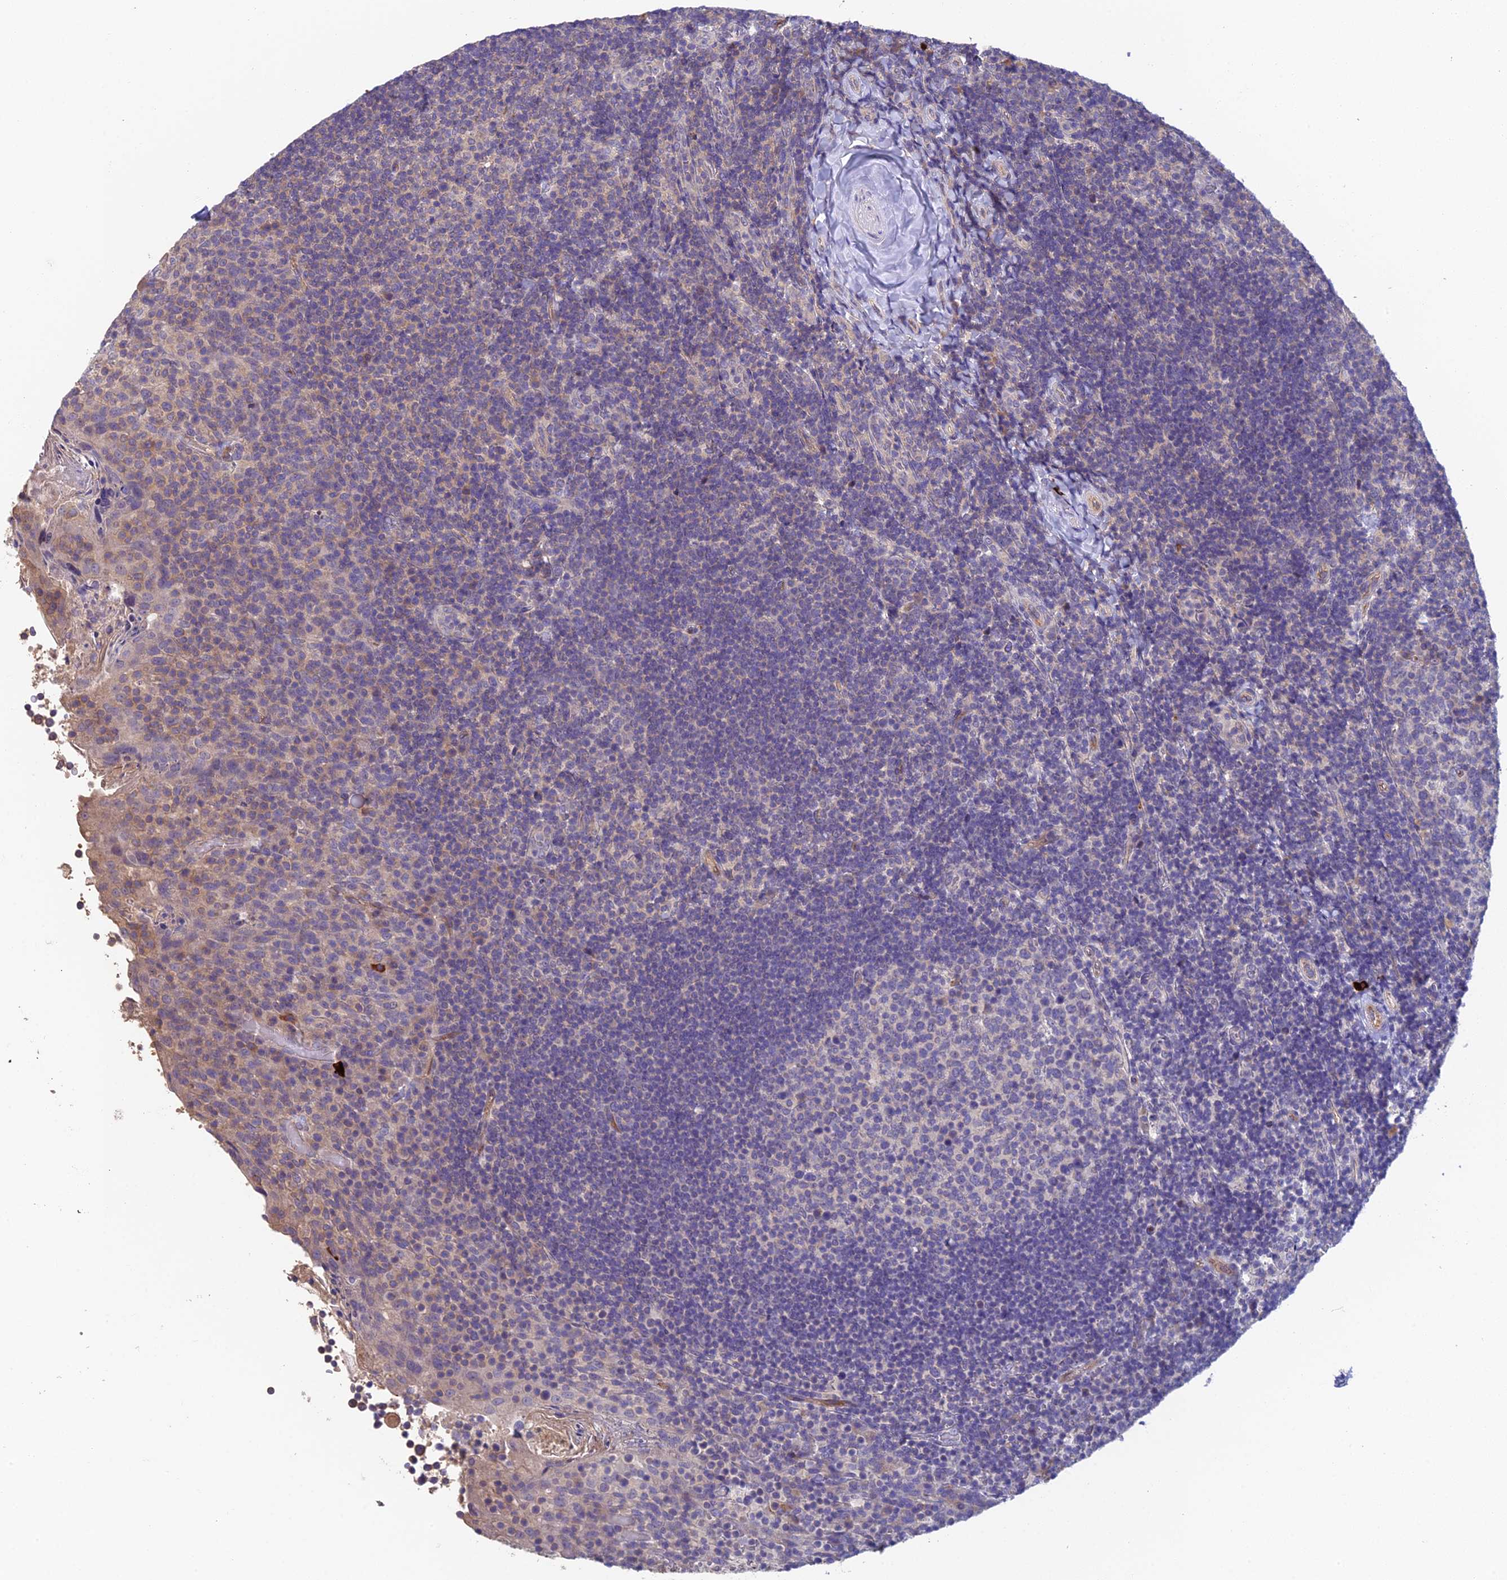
{"staining": {"intensity": "moderate", "quantity": "<25%", "location": "cytoplasmic/membranous"}, "tissue": "tonsil", "cell_type": "Germinal center cells", "image_type": "normal", "snomed": [{"axis": "morphology", "description": "Normal tissue, NOS"}, {"axis": "topography", "description": "Tonsil"}], "caption": "Tonsil stained for a protein (brown) exhibits moderate cytoplasmic/membranous positive positivity in approximately <25% of germinal center cells.", "gene": "ADAMTS13", "patient": {"sex": "female", "age": 10}}